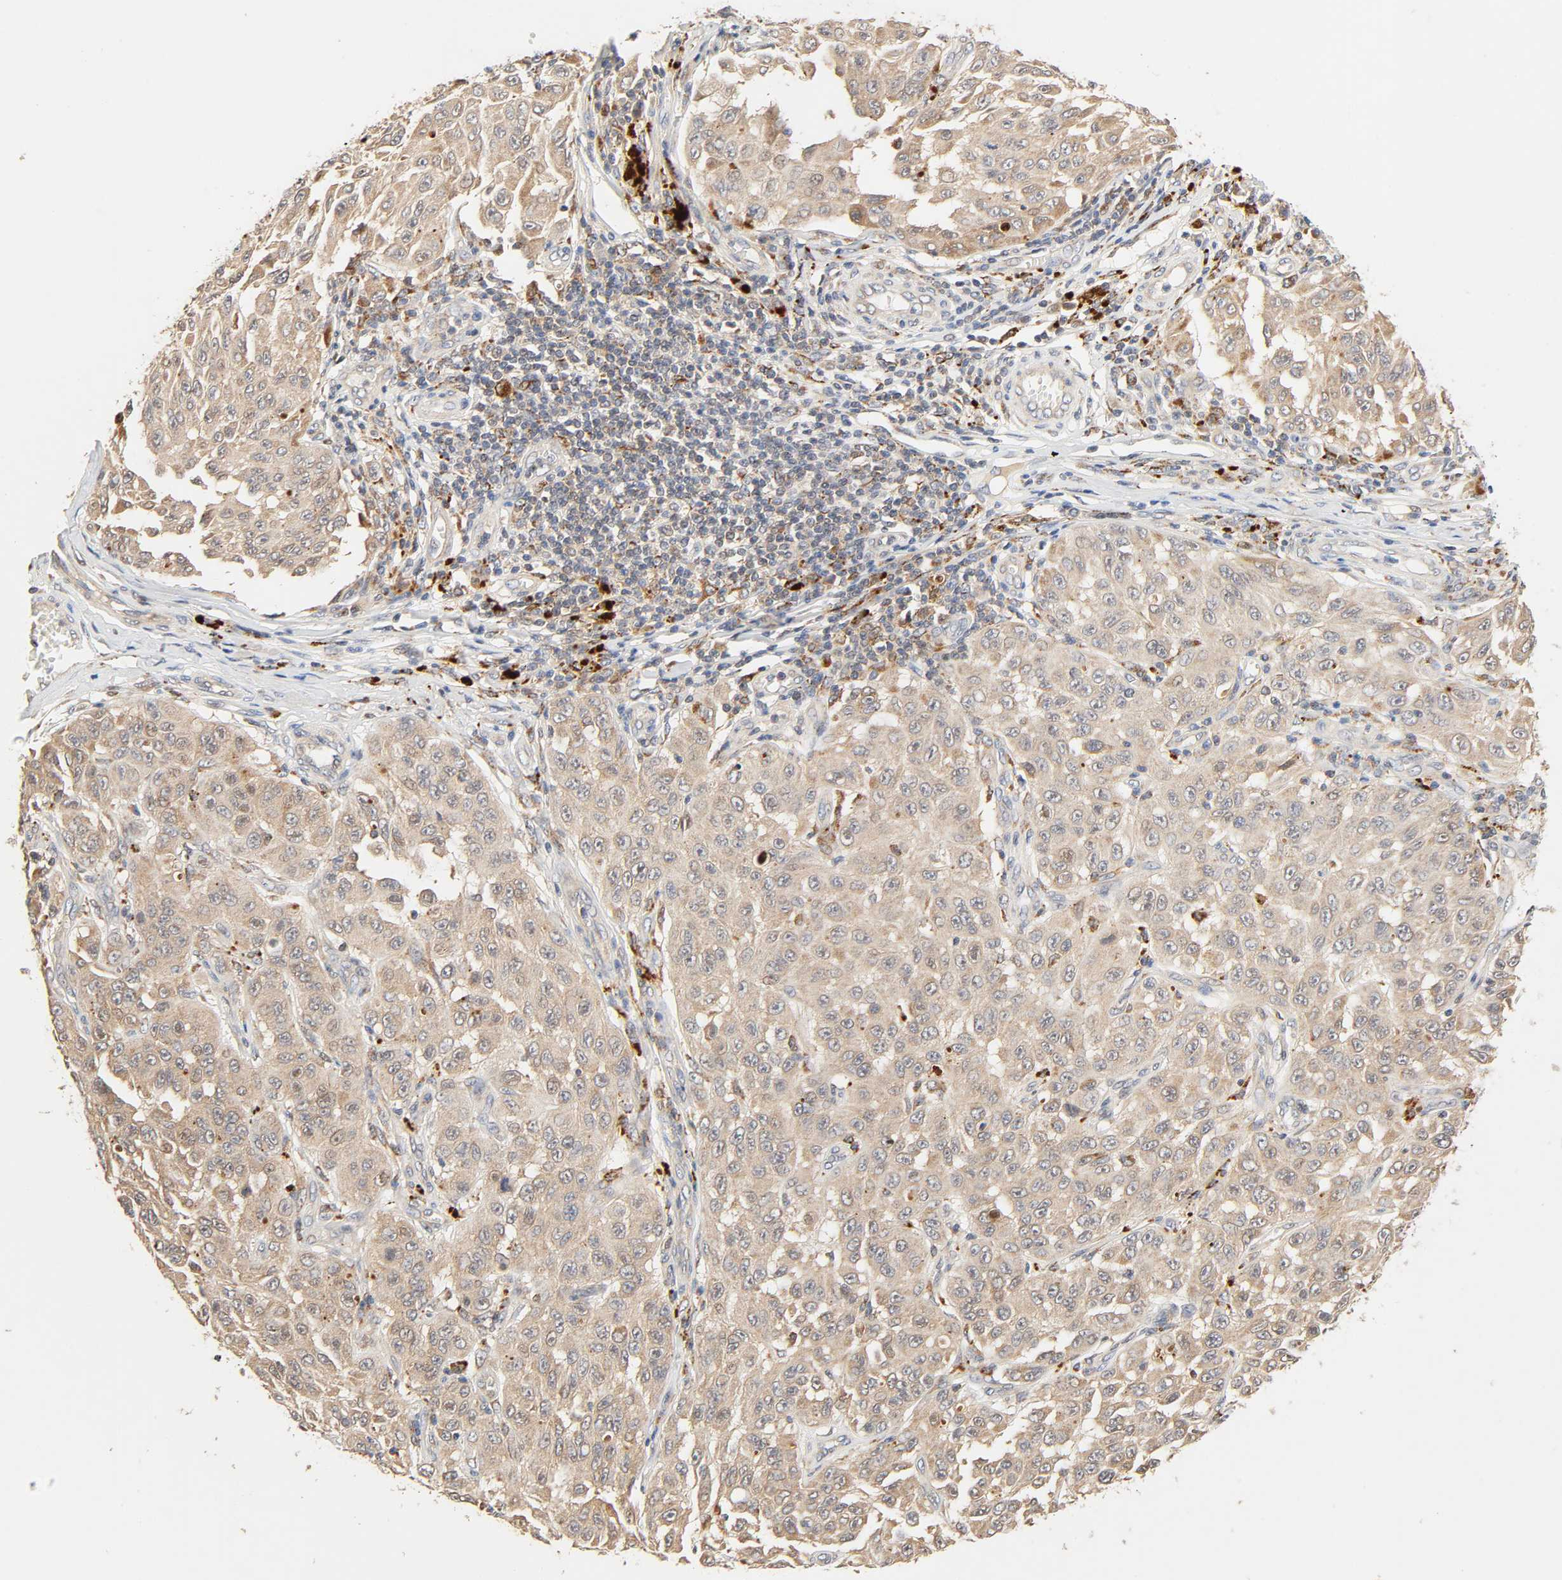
{"staining": {"intensity": "moderate", "quantity": ">75%", "location": "cytoplasmic/membranous"}, "tissue": "melanoma", "cell_type": "Tumor cells", "image_type": "cancer", "snomed": [{"axis": "morphology", "description": "Malignant melanoma, NOS"}, {"axis": "topography", "description": "Skin"}], "caption": "A brown stain labels moderate cytoplasmic/membranous expression of a protein in human malignant melanoma tumor cells. Immunohistochemistry (ihc) stains the protein of interest in brown and the nuclei are stained blue.", "gene": "MAPK6", "patient": {"sex": "male", "age": 30}}